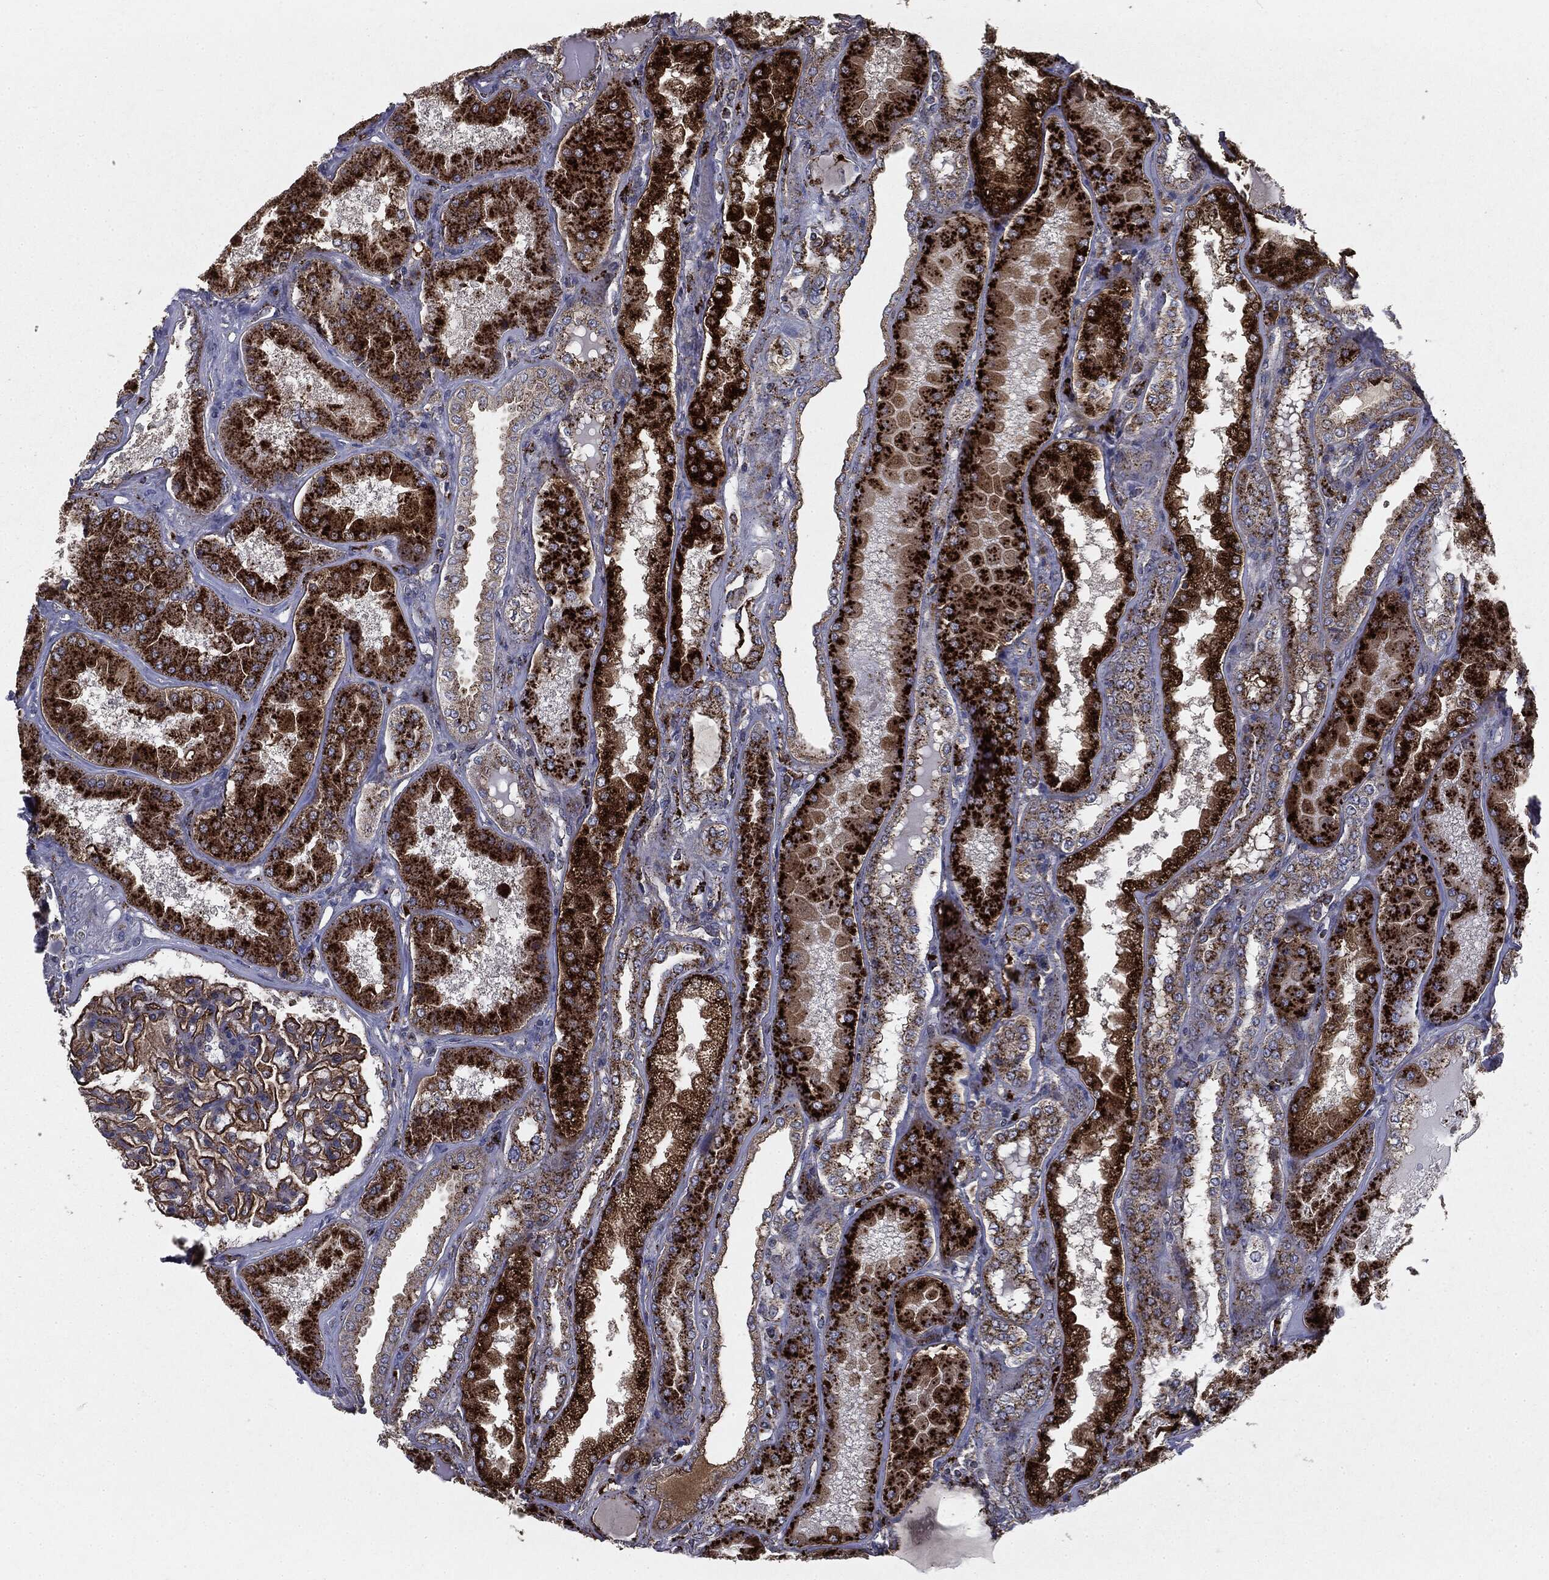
{"staining": {"intensity": "strong", "quantity": ">75%", "location": "cytoplasmic/membranous"}, "tissue": "kidney", "cell_type": "Cells in glomeruli", "image_type": "normal", "snomed": [{"axis": "morphology", "description": "Normal tissue, NOS"}, {"axis": "topography", "description": "Kidney"}], "caption": "Immunohistochemical staining of normal kidney displays >75% levels of strong cytoplasmic/membranous protein expression in approximately >75% of cells in glomeruli.", "gene": "CTSA", "patient": {"sex": "female", "age": 56}}